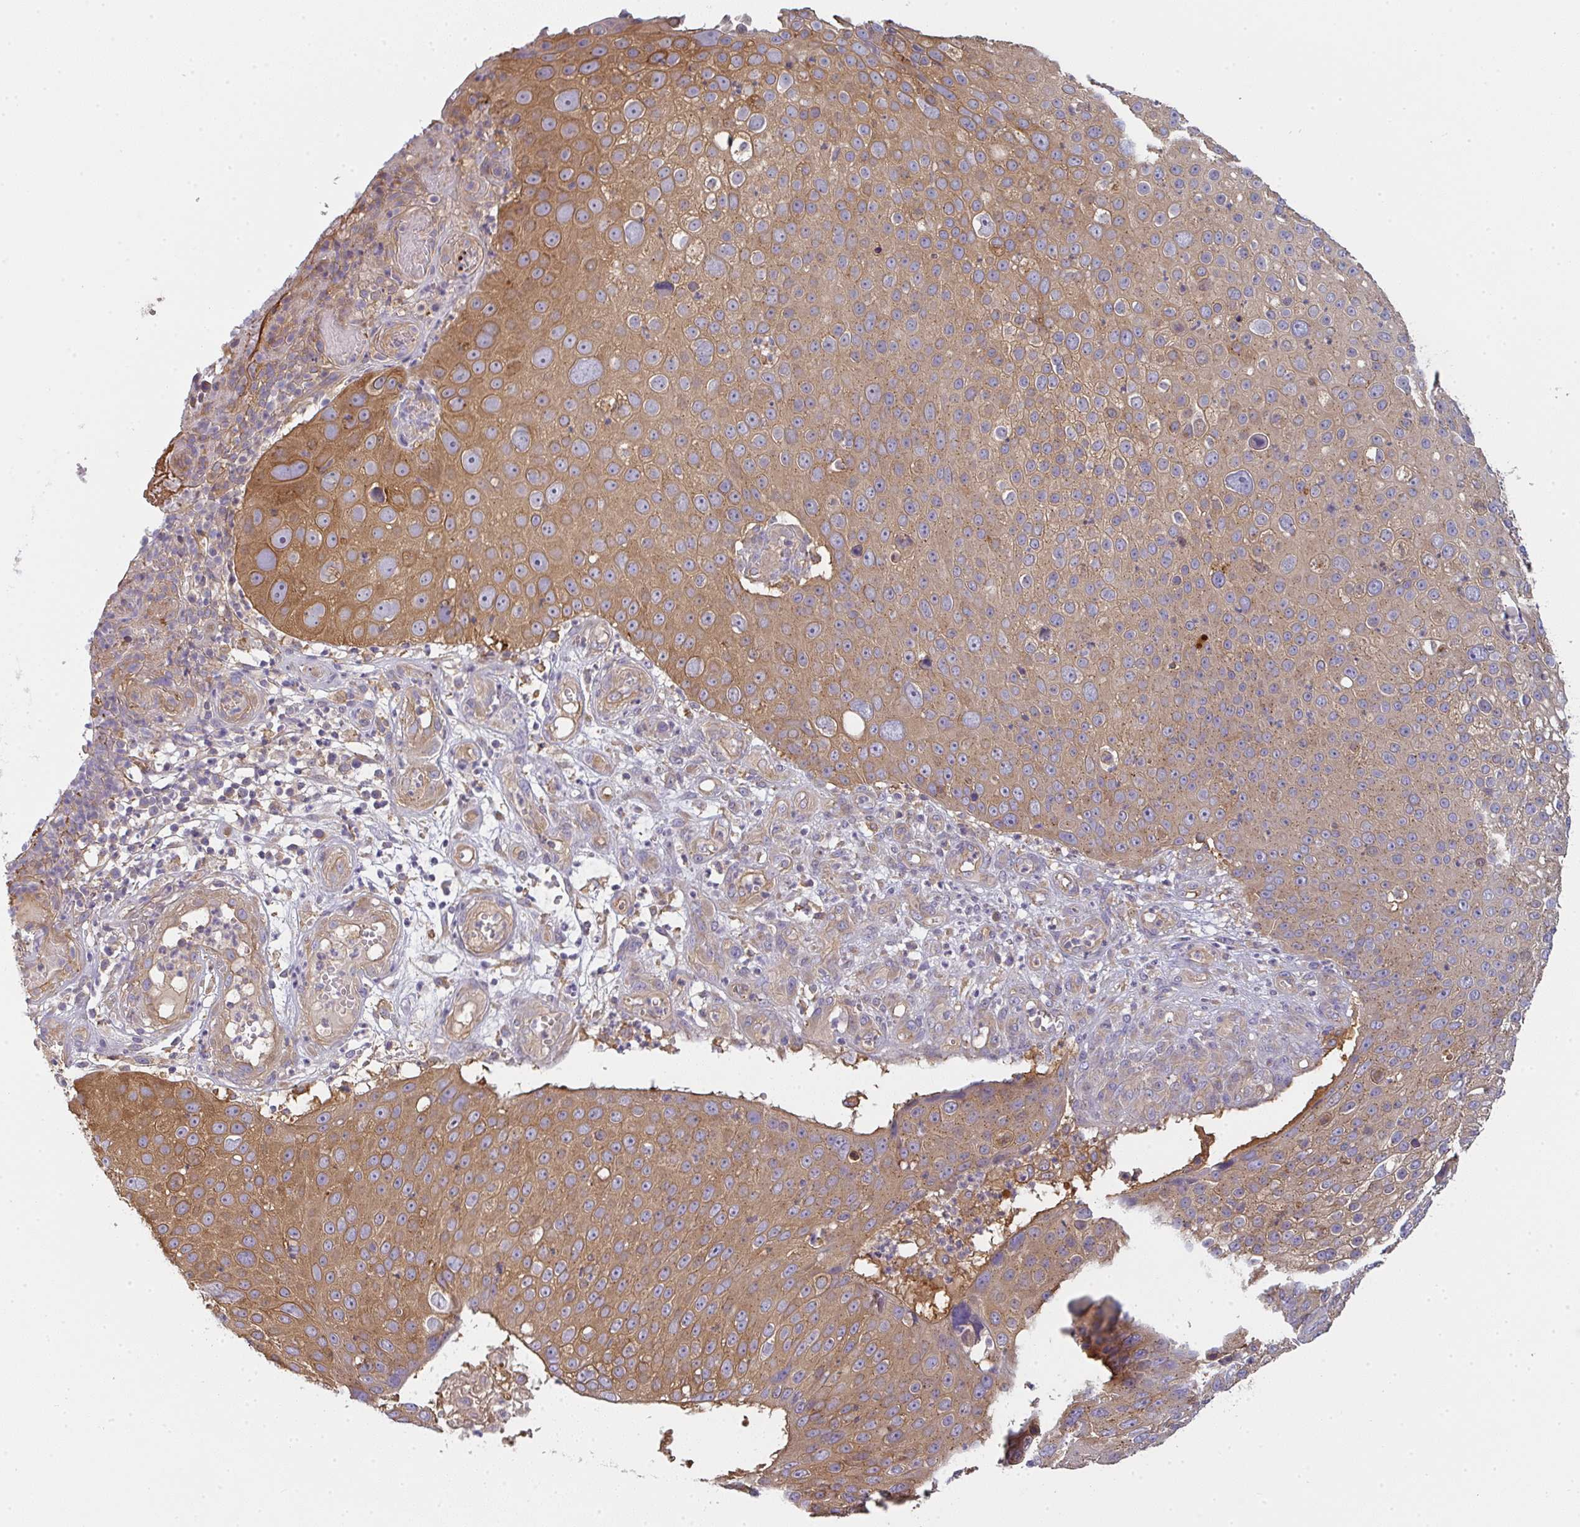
{"staining": {"intensity": "moderate", "quantity": ">75%", "location": "cytoplasmic/membranous"}, "tissue": "skin cancer", "cell_type": "Tumor cells", "image_type": "cancer", "snomed": [{"axis": "morphology", "description": "Squamous cell carcinoma, NOS"}, {"axis": "topography", "description": "Skin"}], "caption": "Squamous cell carcinoma (skin) stained for a protein (brown) exhibits moderate cytoplasmic/membranous positive positivity in approximately >75% of tumor cells.", "gene": "SNX5", "patient": {"sex": "male", "age": 71}}